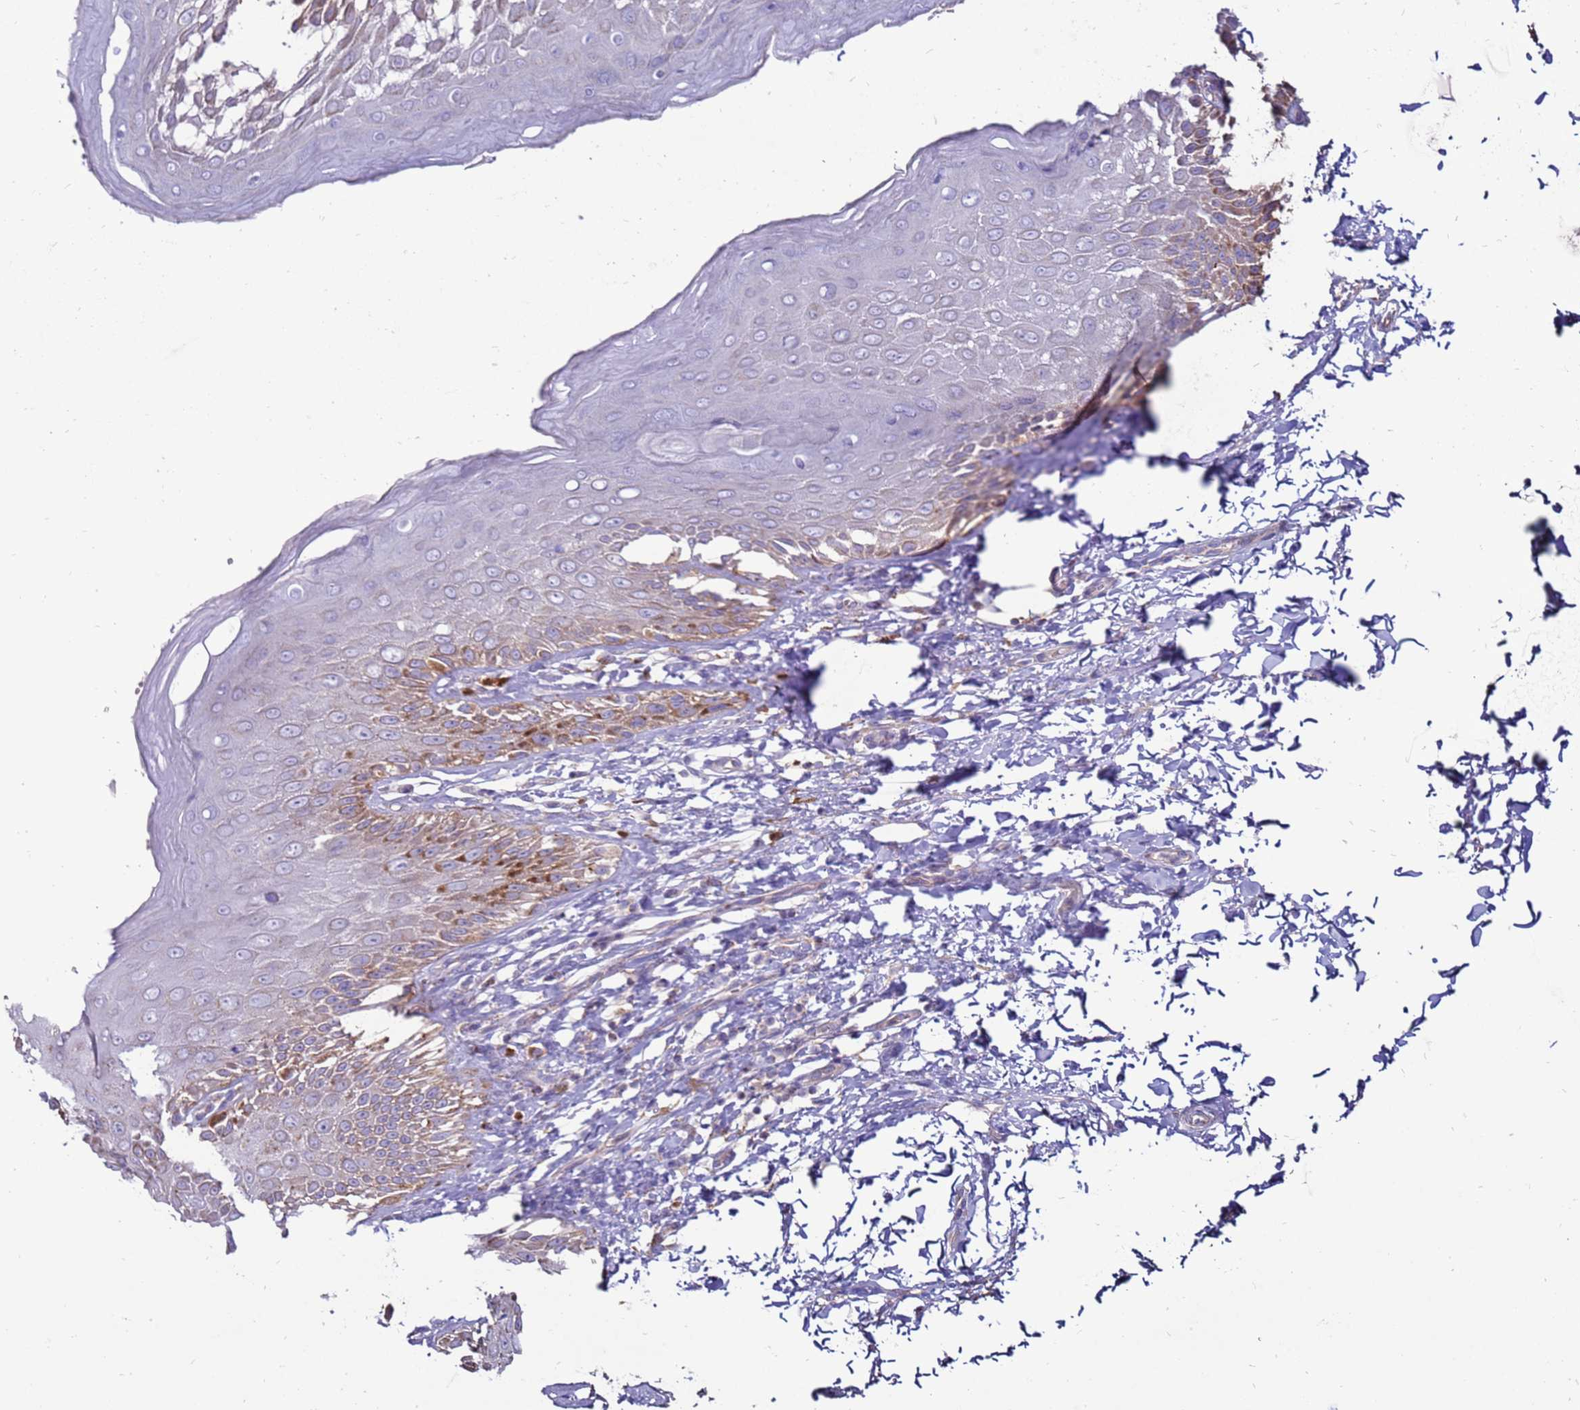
{"staining": {"intensity": "moderate", "quantity": "<25%", "location": "cytoplasmic/membranous"}, "tissue": "skin", "cell_type": "Epidermal cells", "image_type": "normal", "snomed": [{"axis": "morphology", "description": "Normal tissue, NOS"}, {"axis": "topography", "description": "Anal"}], "caption": "Epidermal cells show moderate cytoplasmic/membranous positivity in approximately <25% of cells in unremarkable skin. (DAB (3,3'-diaminobenzidine) = brown stain, brightfield microscopy at high magnification).", "gene": "TRAPPC4", "patient": {"sex": "male", "age": 44}}